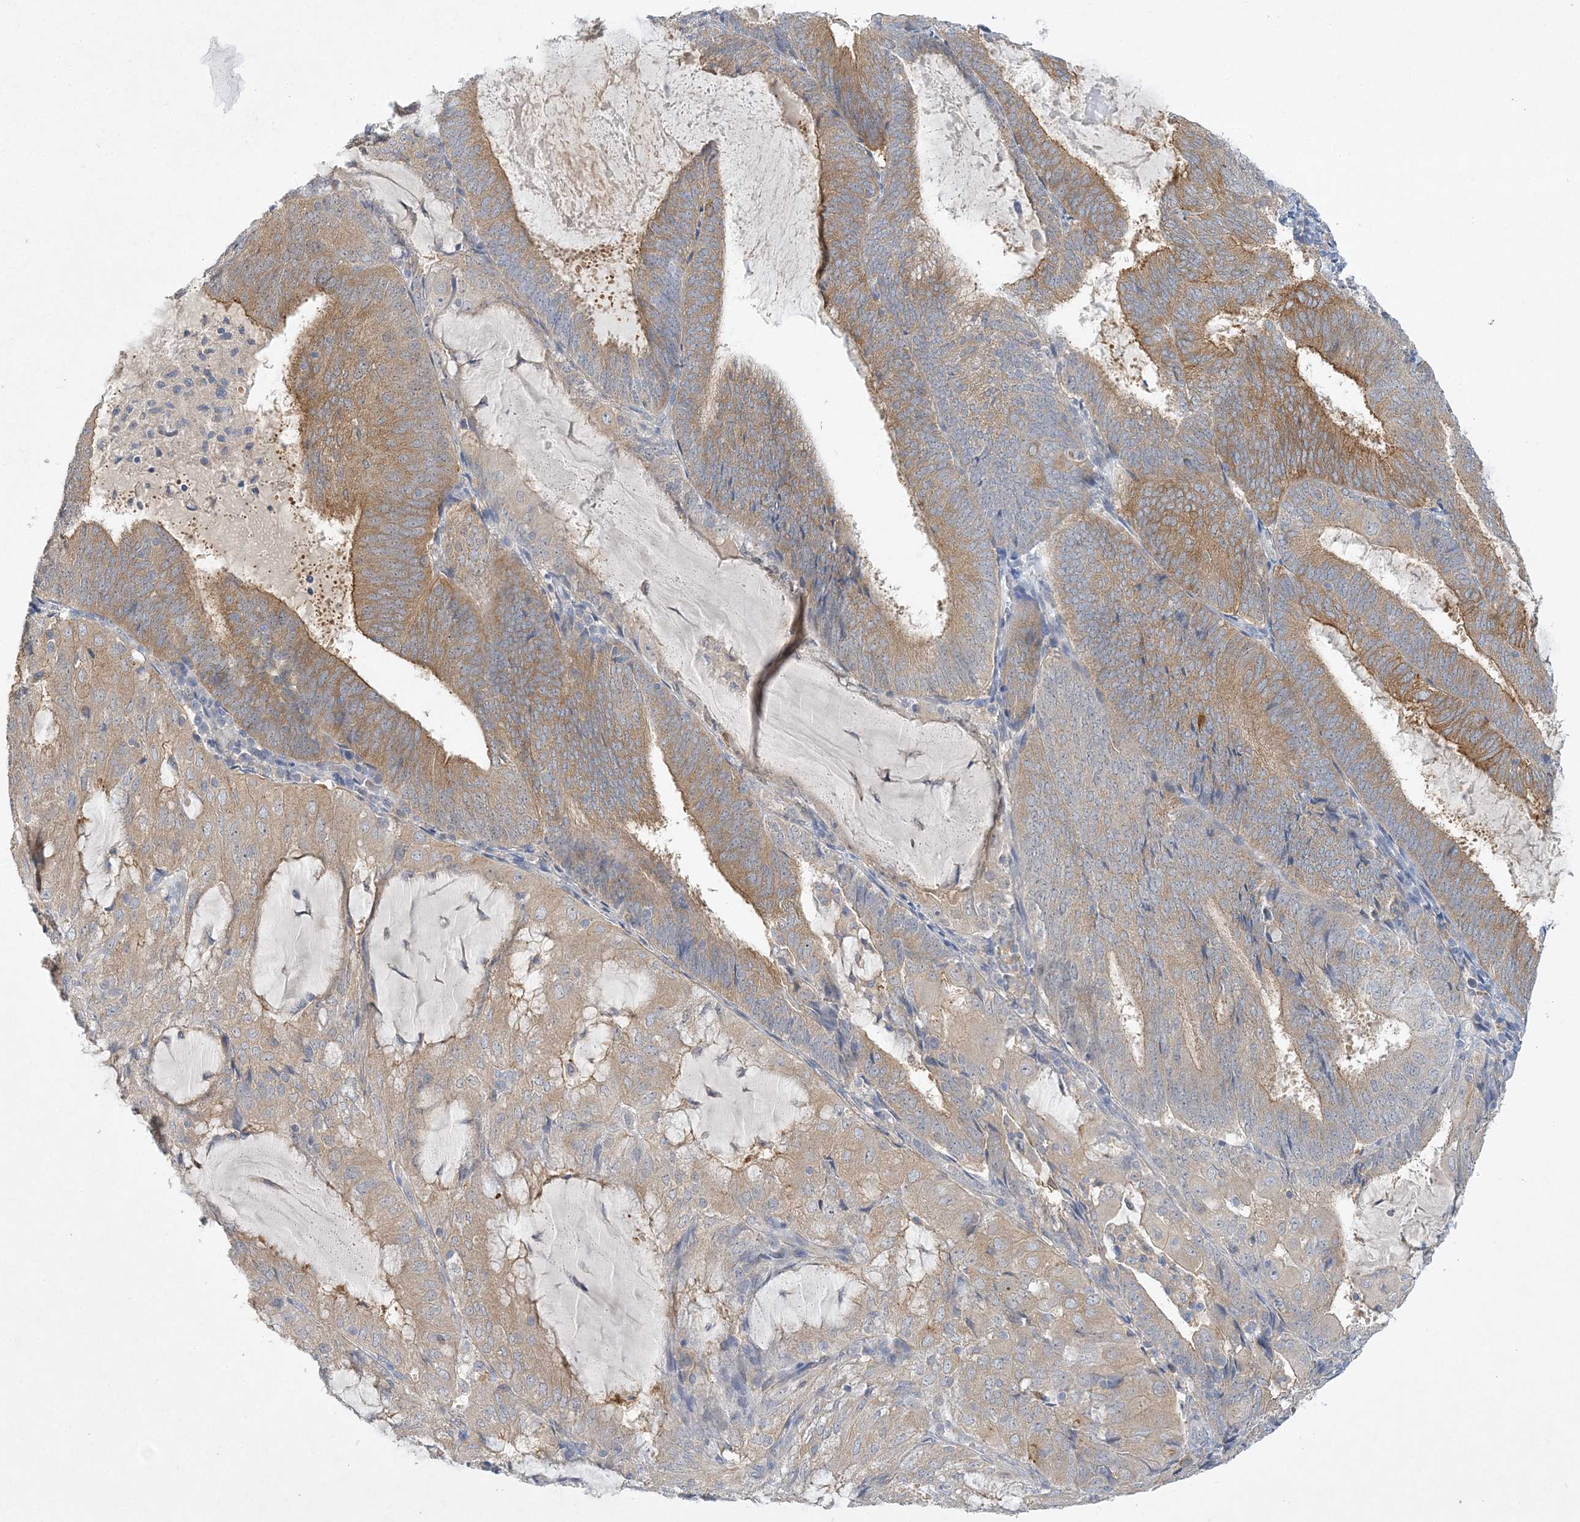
{"staining": {"intensity": "moderate", "quantity": "25%-75%", "location": "cytoplasmic/membranous"}, "tissue": "endometrial cancer", "cell_type": "Tumor cells", "image_type": "cancer", "snomed": [{"axis": "morphology", "description": "Adenocarcinoma, NOS"}, {"axis": "topography", "description": "Endometrium"}], "caption": "Adenocarcinoma (endometrial) stained for a protein (brown) reveals moderate cytoplasmic/membranous positive positivity in about 25%-75% of tumor cells.", "gene": "ANKRD35", "patient": {"sex": "female", "age": 81}}